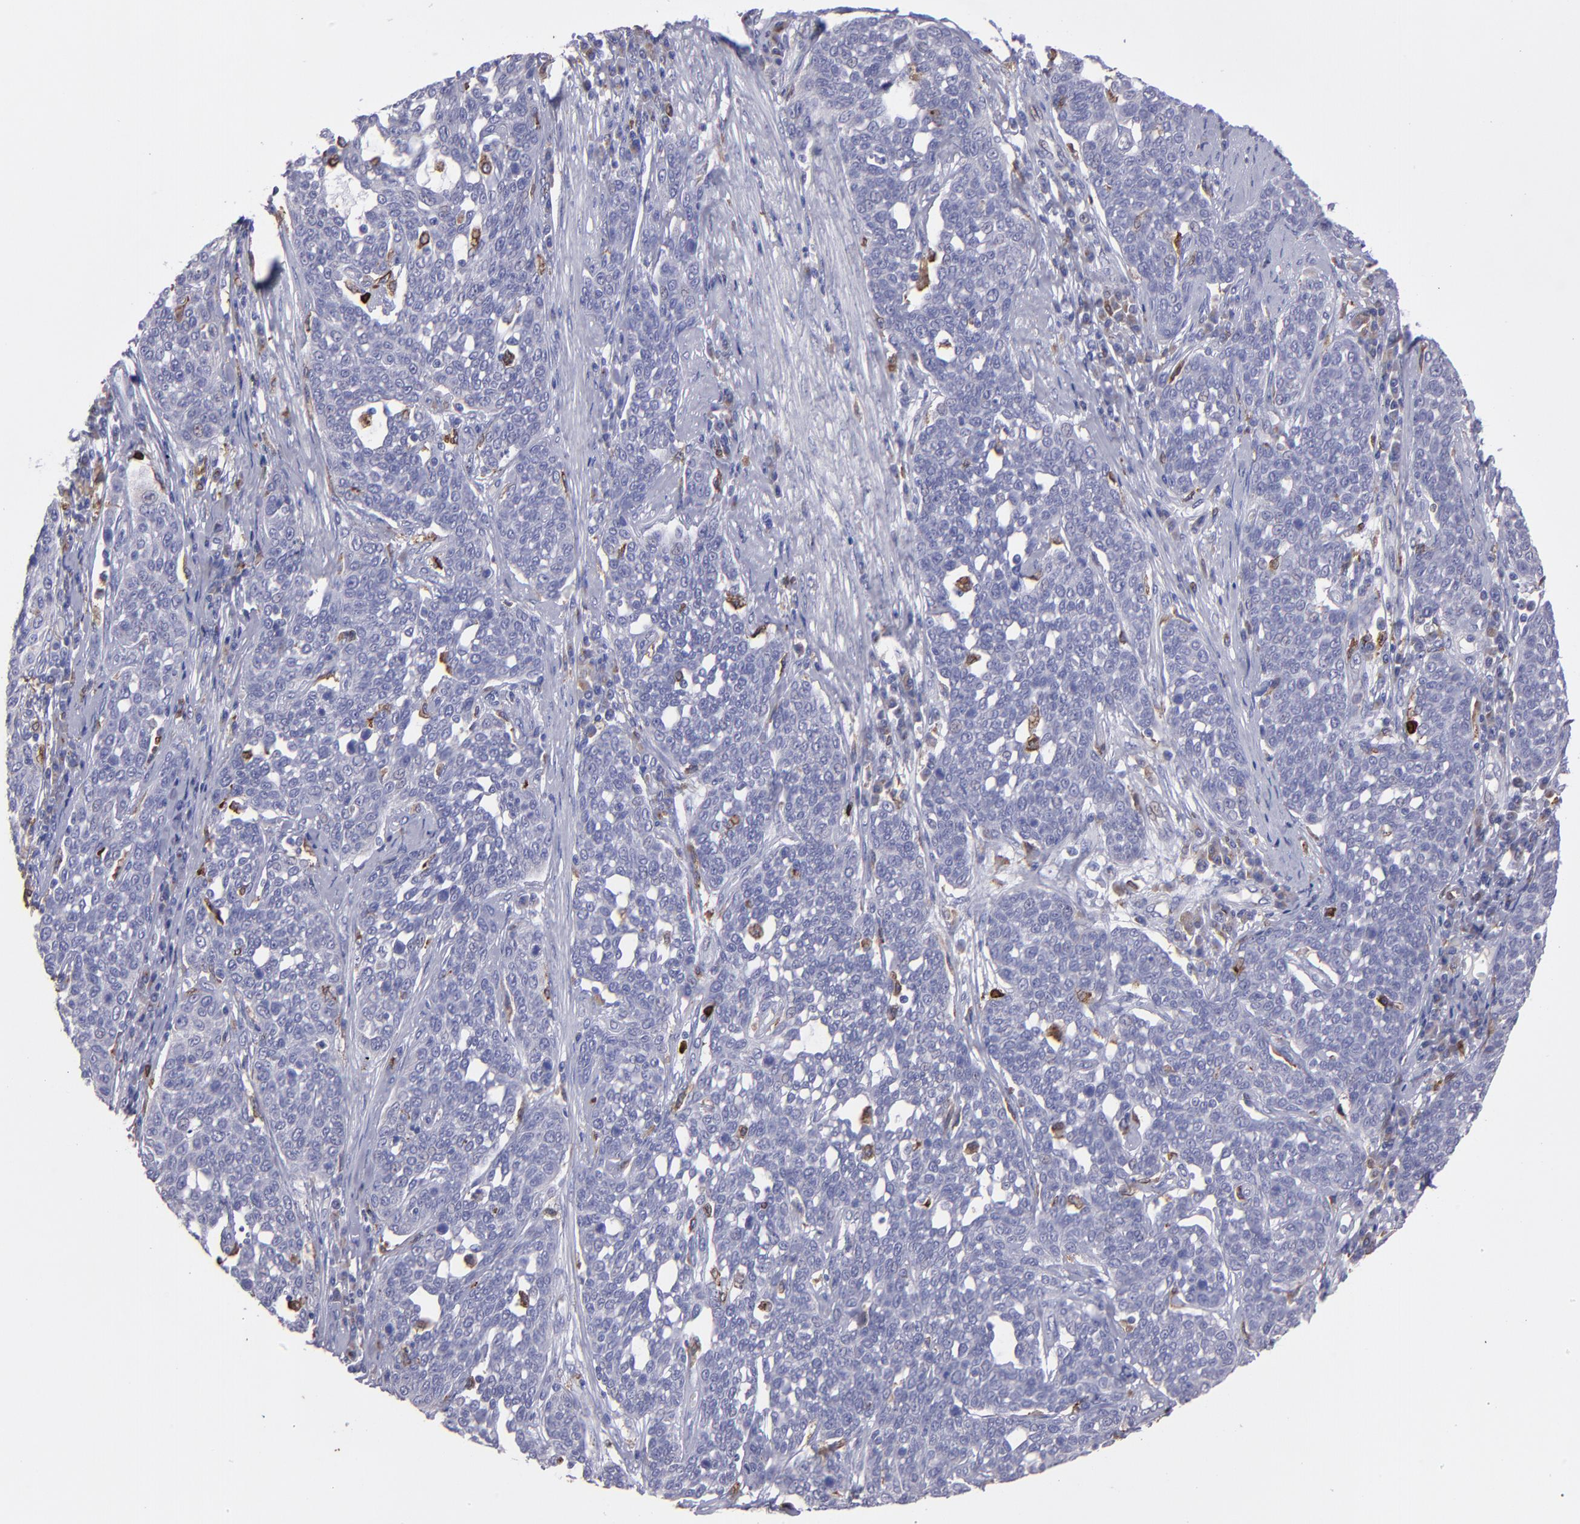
{"staining": {"intensity": "negative", "quantity": "none", "location": "none"}, "tissue": "cervical cancer", "cell_type": "Tumor cells", "image_type": "cancer", "snomed": [{"axis": "morphology", "description": "Squamous cell carcinoma, NOS"}, {"axis": "topography", "description": "Cervix"}], "caption": "Immunohistochemistry histopathology image of human cervical cancer (squamous cell carcinoma) stained for a protein (brown), which displays no expression in tumor cells.", "gene": "PTGS1", "patient": {"sex": "female", "age": 34}}